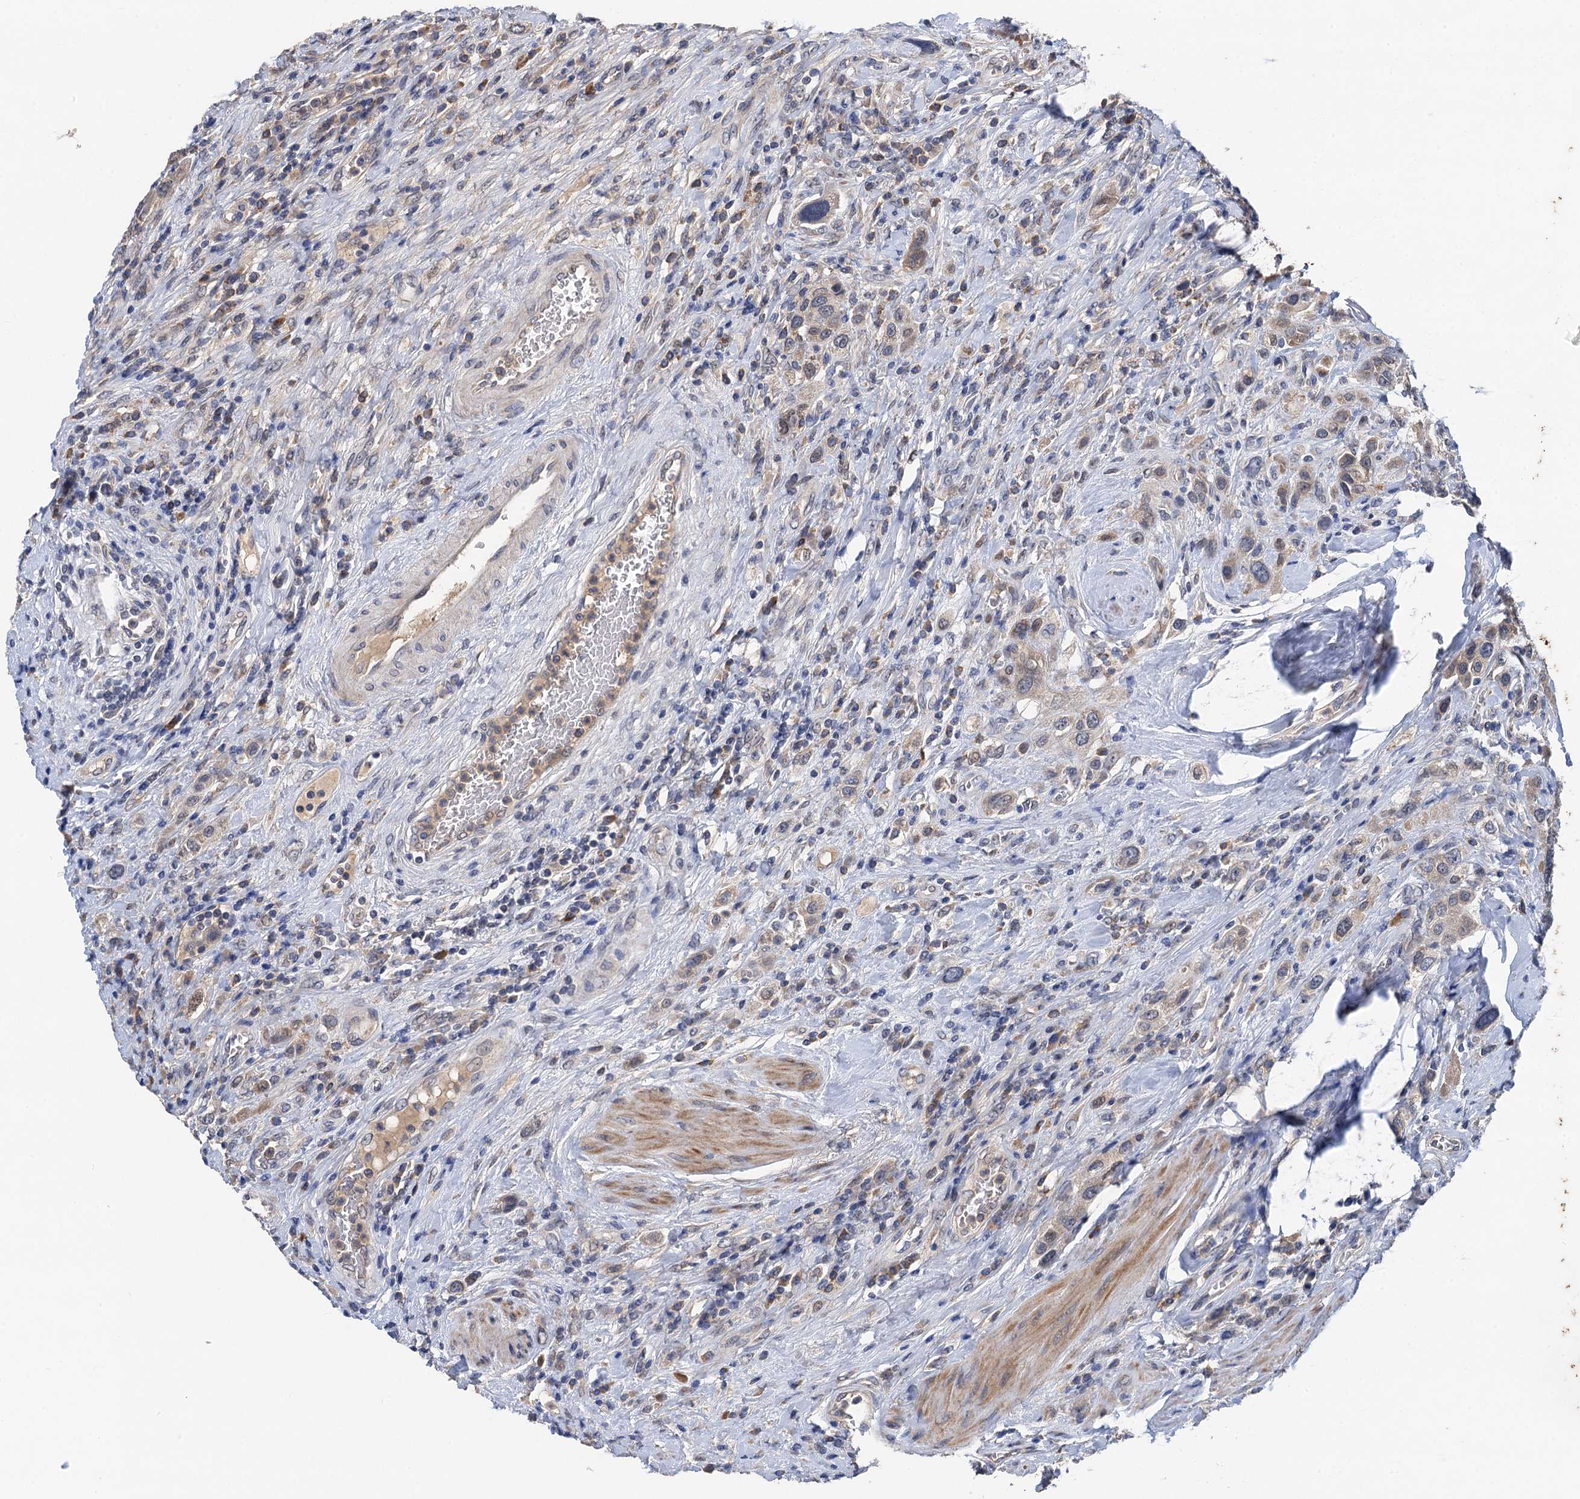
{"staining": {"intensity": "negative", "quantity": "none", "location": "none"}, "tissue": "urothelial cancer", "cell_type": "Tumor cells", "image_type": "cancer", "snomed": [{"axis": "morphology", "description": "Urothelial carcinoma, High grade"}, {"axis": "topography", "description": "Urinary bladder"}], "caption": "The histopathology image shows no staining of tumor cells in high-grade urothelial carcinoma. The staining is performed using DAB brown chromogen with nuclei counter-stained in using hematoxylin.", "gene": "TMEM39B", "patient": {"sex": "male", "age": 50}}